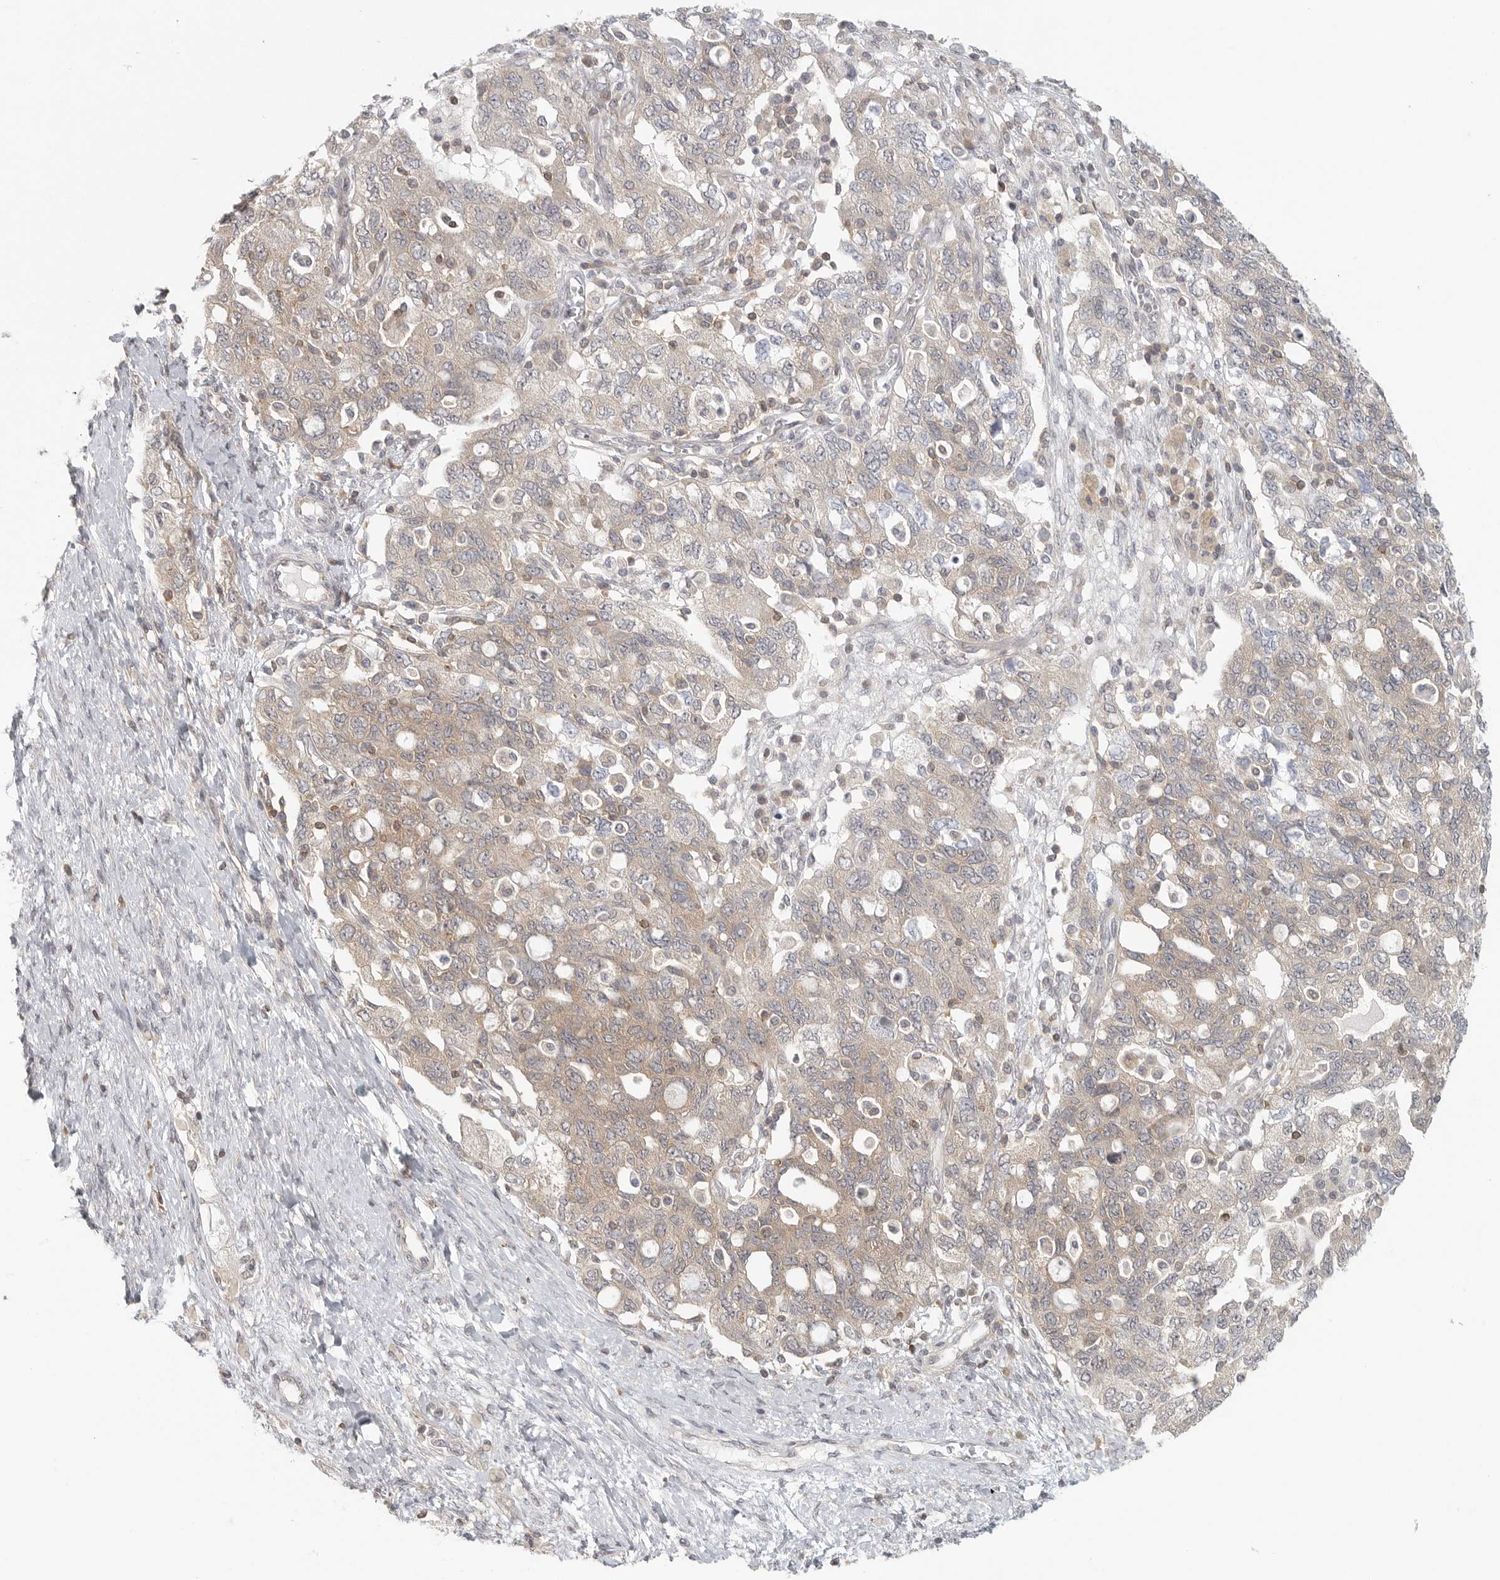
{"staining": {"intensity": "weak", "quantity": "25%-75%", "location": "cytoplasmic/membranous"}, "tissue": "ovarian cancer", "cell_type": "Tumor cells", "image_type": "cancer", "snomed": [{"axis": "morphology", "description": "Carcinoma, NOS"}, {"axis": "morphology", "description": "Cystadenocarcinoma, serous, NOS"}, {"axis": "topography", "description": "Ovary"}], "caption": "This histopathology image reveals ovarian cancer (serous cystadenocarcinoma) stained with immunohistochemistry to label a protein in brown. The cytoplasmic/membranous of tumor cells show weak positivity for the protein. Nuclei are counter-stained blue.", "gene": "HDAC6", "patient": {"sex": "female", "age": 69}}